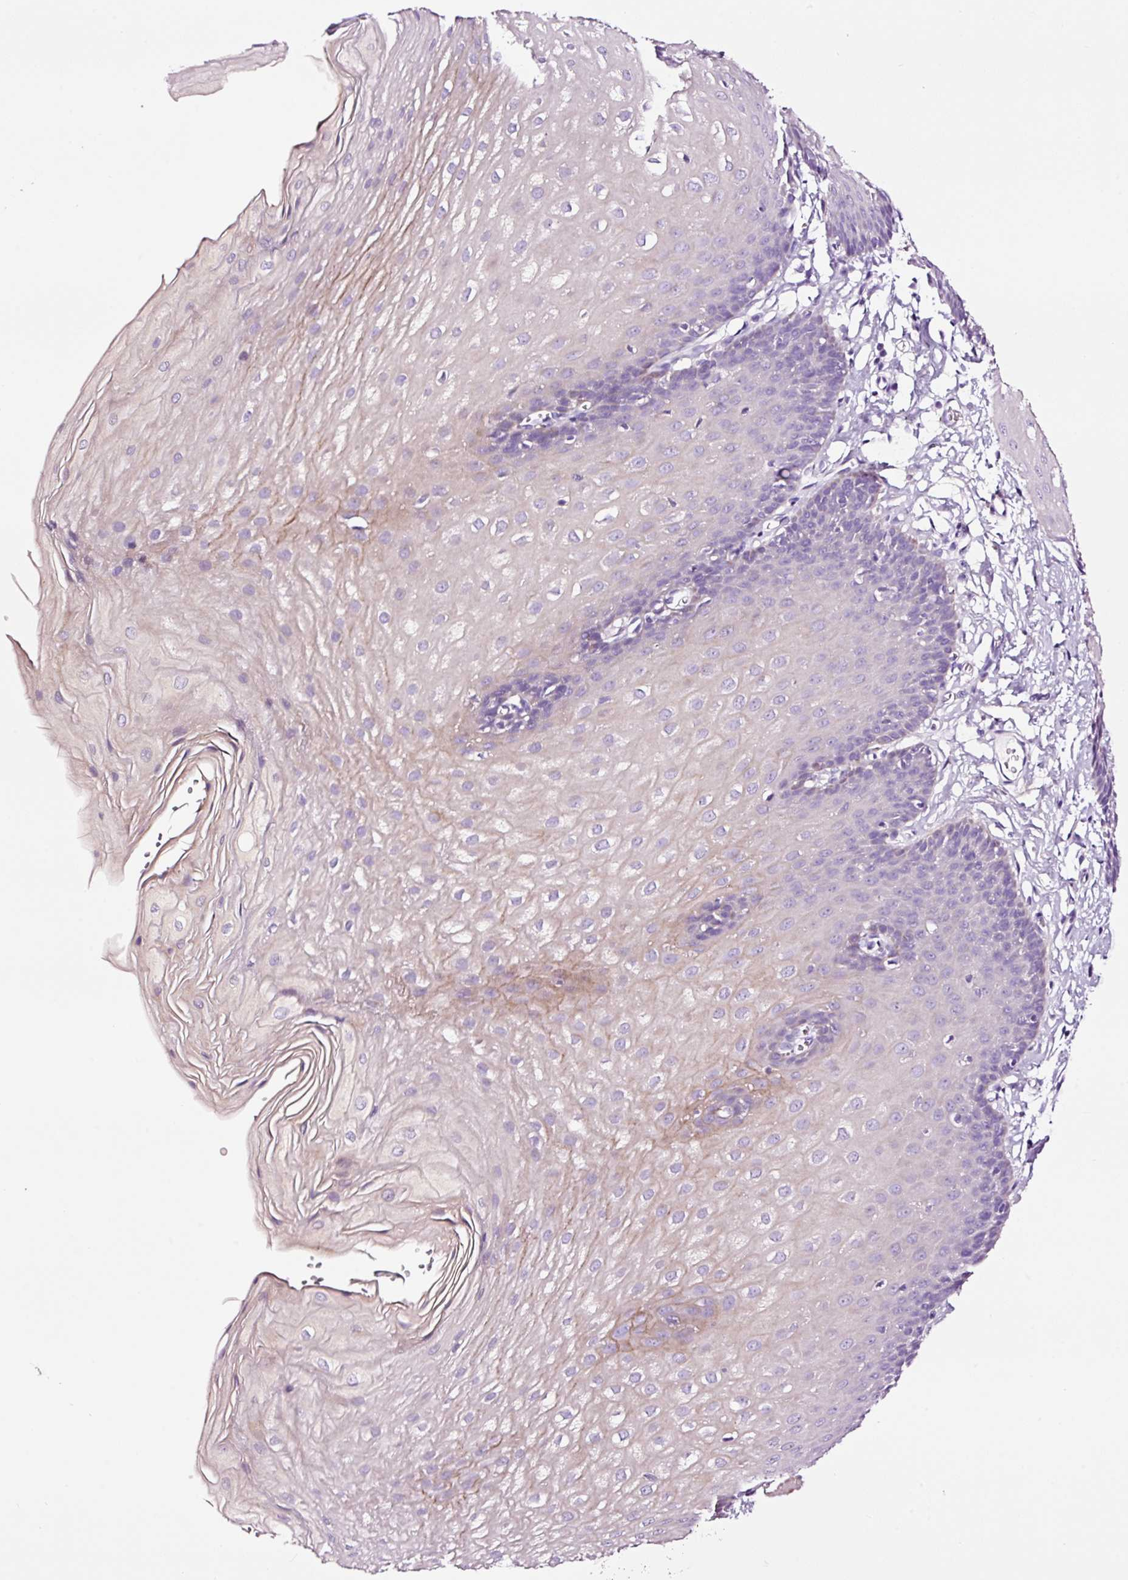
{"staining": {"intensity": "weak", "quantity": "<25%", "location": "cytoplasmic/membranous"}, "tissue": "esophagus", "cell_type": "Squamous epithelial cells", "image_type": "normal", "snomed": [{"axis": "morphology", "description": "Normal tissue, NOS"}, {"axis": "topography", "description": "Esophagus"}], "caption": "Squamous epithelial cells show no significant staining in normal esophagus. (DAB IHC, high magnification).", "gene": "PAM", "patient": {"sex": "male", "age": 70}}